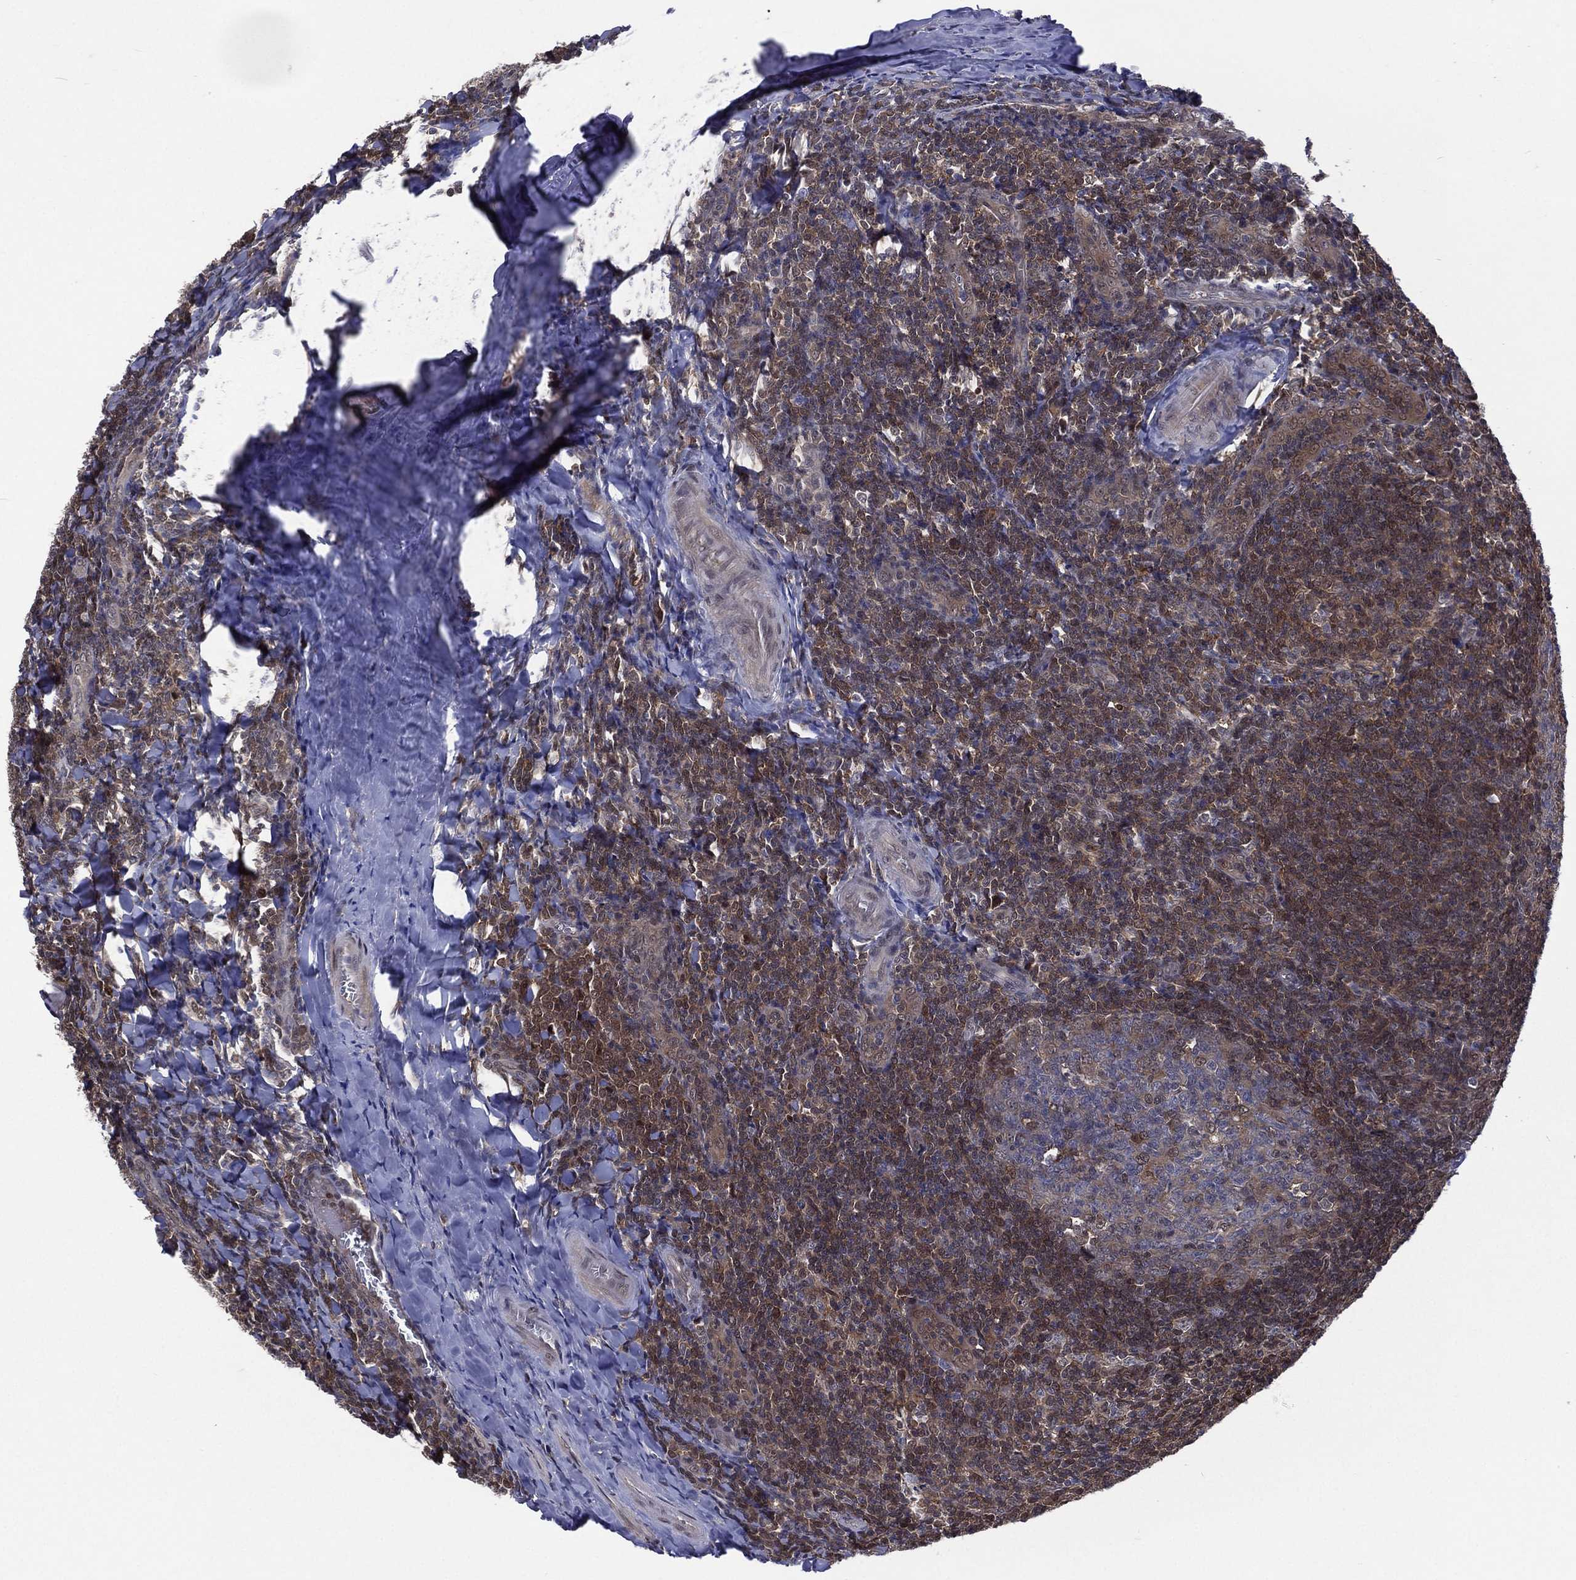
{"staining": {"intensity": "moderate", "quantity": "<25%", "location": "cytoplasmic/membranous,nuclear"}, "tissue": "tonsil", "cell_type": "Germinal center cells", "image_type": "normal", "snomed": [{"axis": "morphology", "description": "Normal tissue, NOS"}, {"axis": "topography", "description": "Tonsil"}], "caption": "The photomicrograph shows staining of normal tonsil, revealing moderate cytoplasmic/membranous,nuclear protein staining (brown color) within germinal center cells. Nuclei are stained in blue.", "gene": "MTAP", "patient": {"sex": "male", "age": 20}}